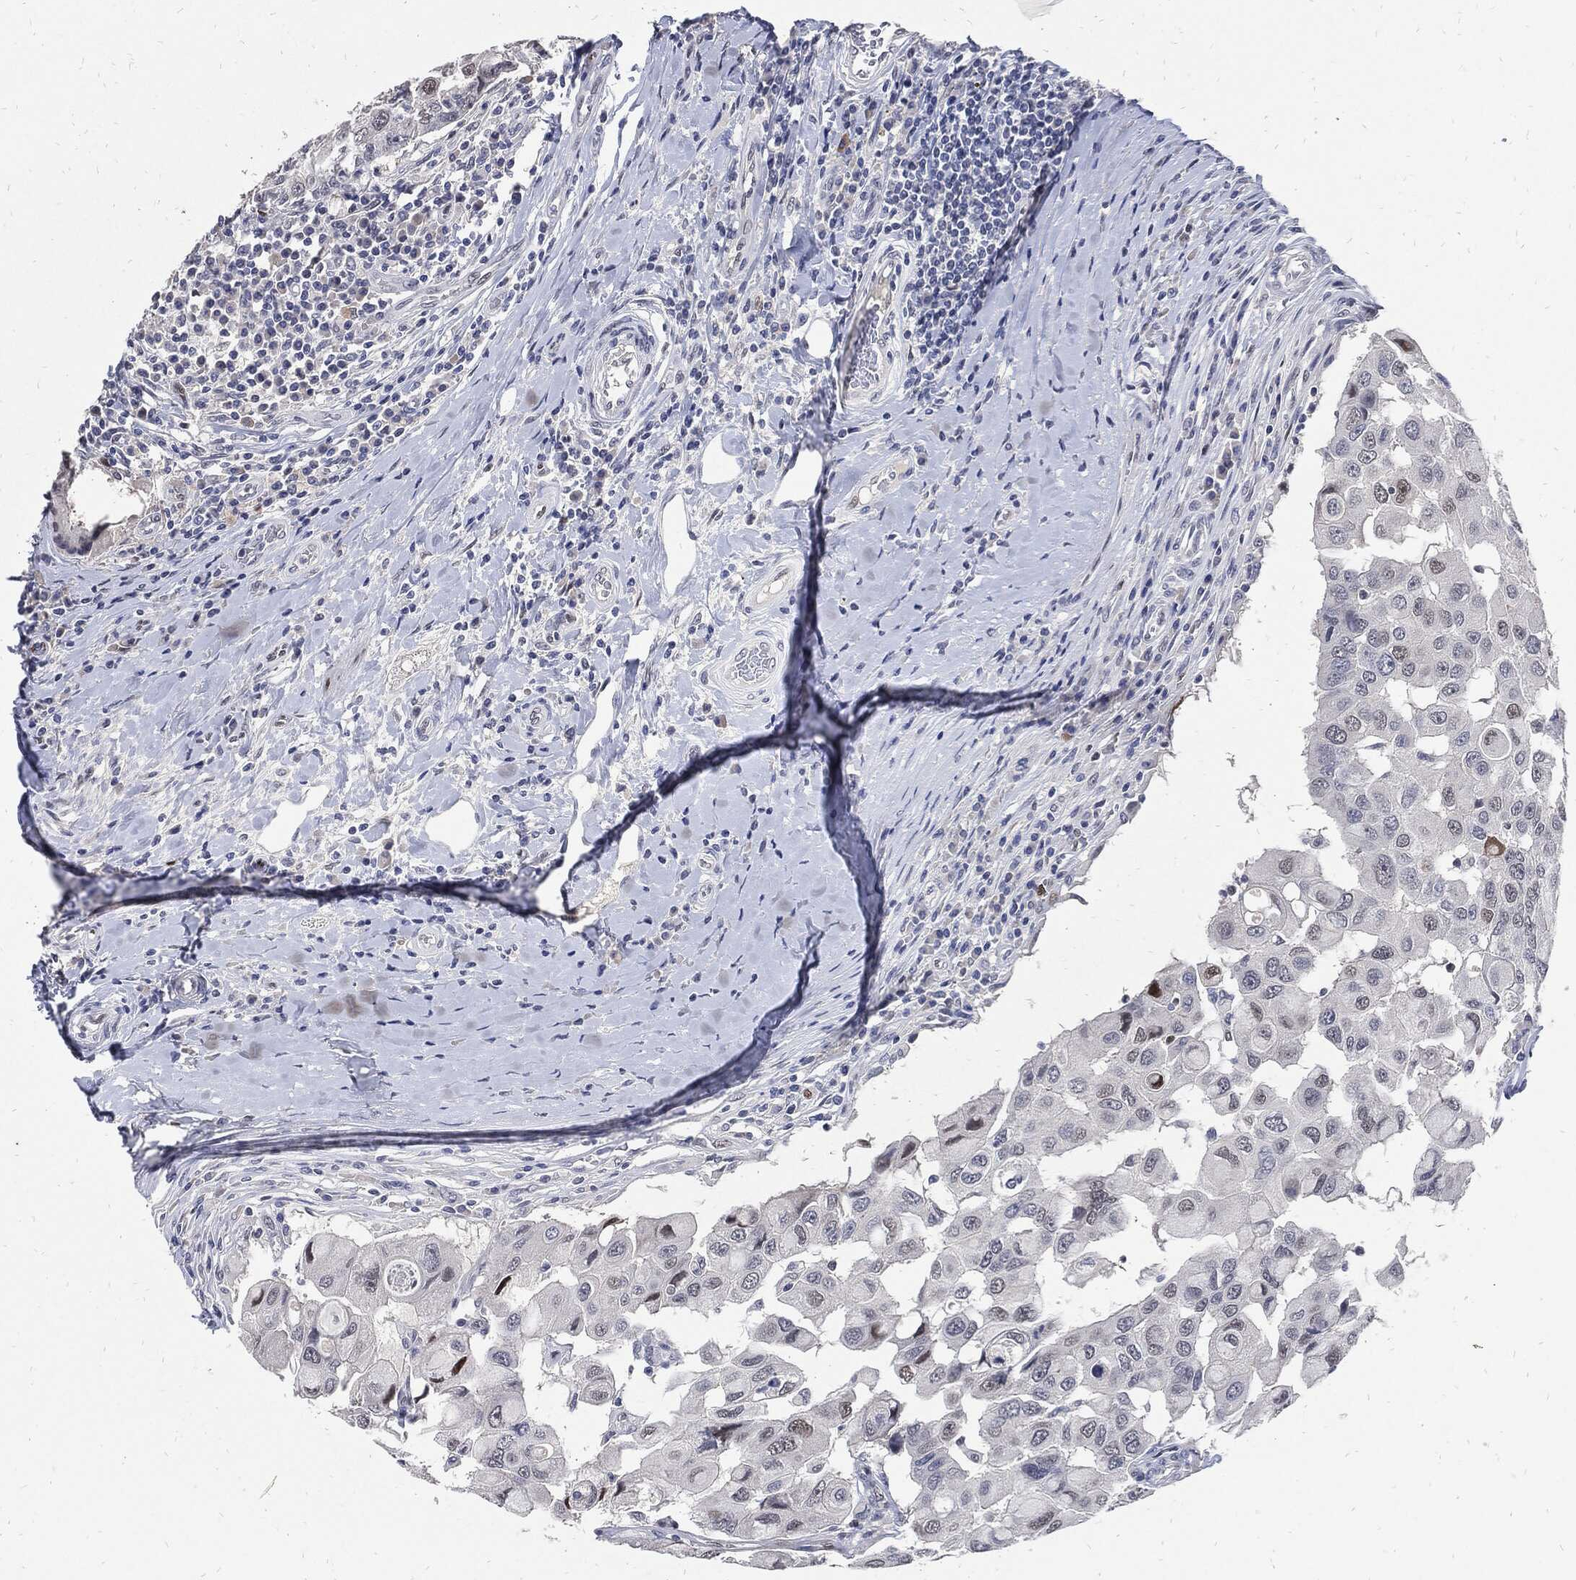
{"staining": {"intensity": "negative", "quantity": "none", "location": "none"}, "tissue": "breast cancer", "cell_type": "Tumor cells", "image_type": "cancer", "snomed": [{"axis": "morphology", "description": "Duct carcinoma"}, {"axis": "topography", "description": "Breast"}], "caption": "Immunohistochemistry (IHC) image of neoplastic tissue: breast intraductal carcinoma stained with DAB (3,3'-diaminobenzidine) exhibits no significant protein expression in tumor cells. (DAB (3,3'-diaminobenzidine) immunohistochemistry visualized using brightfield microscopy, high magnification).", "gene": "JUN", "patient": {"sex": "female", "age": 27}}